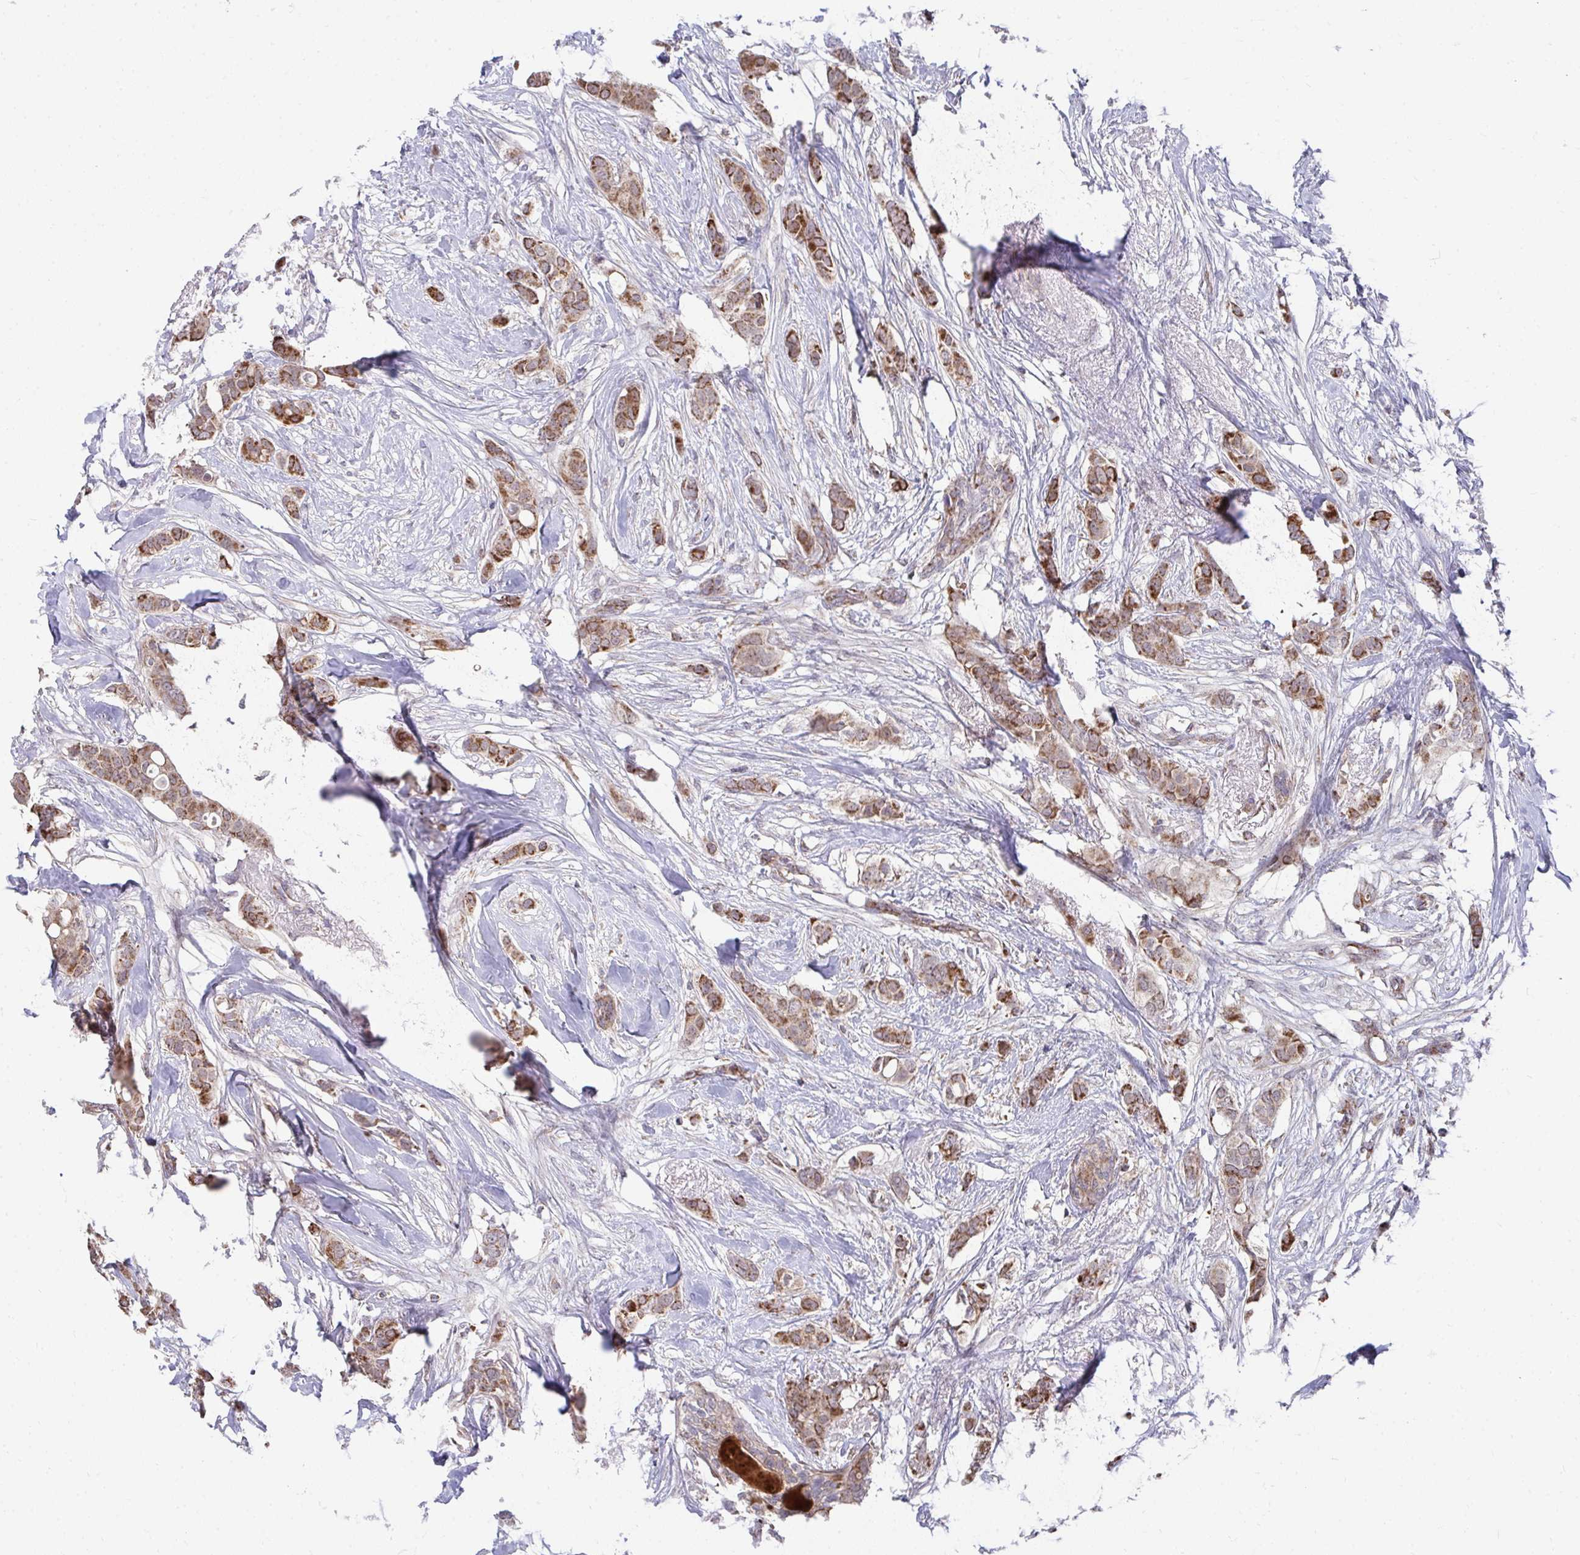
{"staining": {"intensity": "strong", "quantity": ">75%", "location": "cytoplasmic/membranous"}, "tissue": "breast cancer", "cell_type": "Tumor cells", "image_type": "cancer", "snomed": [{"axis": "morphology", "description": "Duct carcinoma"}, {"axis": "topography", "description": "Breast"}], "caption": "A high-resolution photomicrograph shows immunohistochemistry (IHC) staining of breast intraductal carcinoma, which displays strong cytoplasmic/membranous positivity in about >75% of tumor cells. (brown staining indicates protein expression, while blue staining denotes nuclei).", "gene": "PRRG3", "patient": {"sex": "female", "age": 62}}